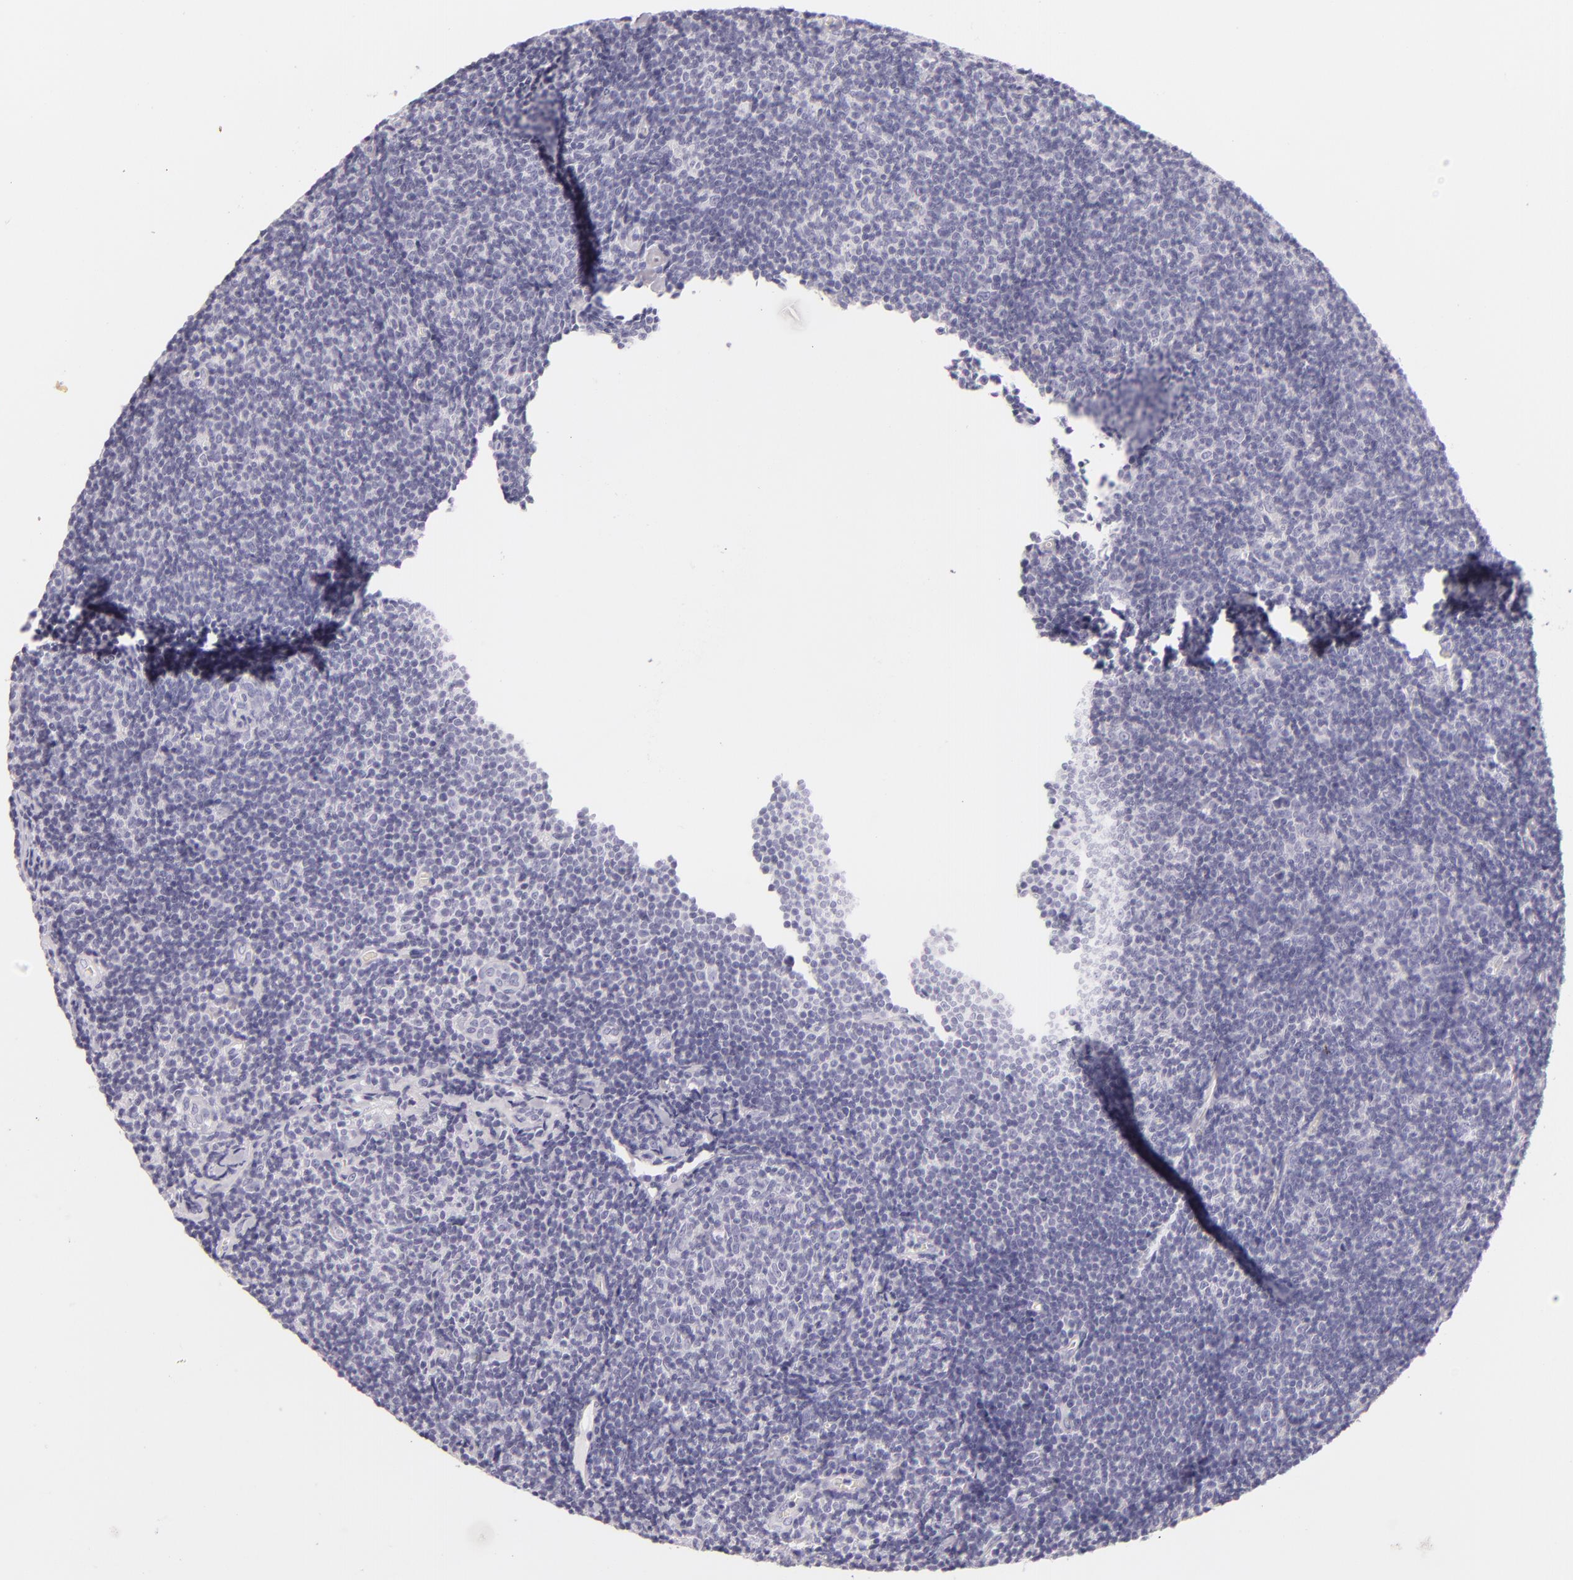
{"staining": {"intensity": "negative", "quantity": "none", "location": "none"}, "tissue": "lymphoma", "cell_type": "Tumor cells", "image_type": "cancer", "snomed": [{"axis": "morphology", "description": "Malignant lymphoma, non-Hodgkin's type, Low grade"}, {"axis": "topography", "description": "Lymph node"}], "caption": "Micrograph shows no significant protein positivity in tumor cells of lymphoma.", "gene": "INA", "patient": {"sex": "male", "age": 49}}